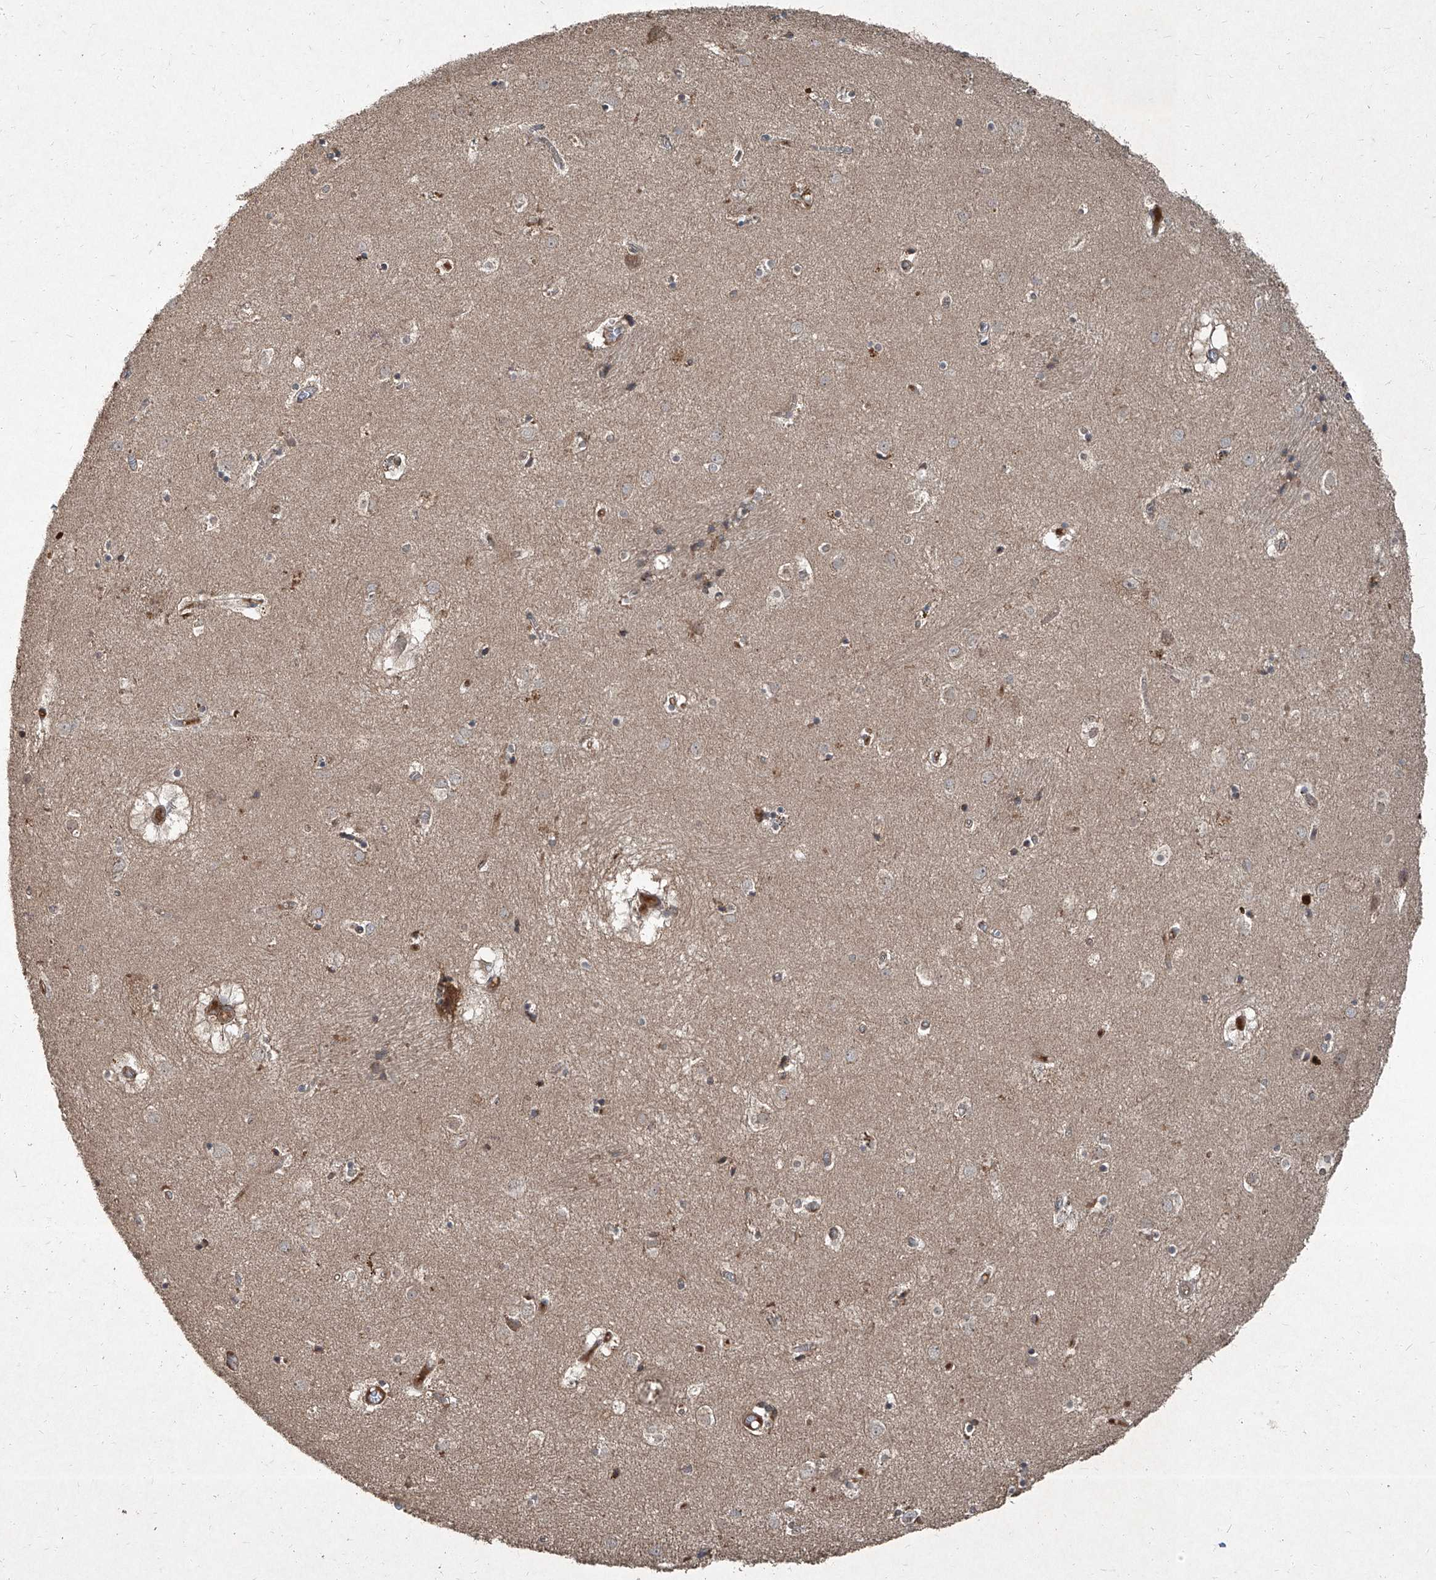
{"staining": {"intensity": "weak", "quantity": "25%-75%", "location": "cytoplasmic/membranous"}, "tissue": "caudate", "cell_type": "Glial cells", "image_type": "normal", "snomed": [{"axis": "morphology", "description": "Normal tissue, NOS"}, {"axis": "topography", "description": "Lateral ventricle wall"}], "caption": "Immunohistochemical staining of unremarkable caudate shows weak cytoplasmic/membranous protein expression in approximately 25%-75% of glial cells. The staining is performed using DAB brown chromogen to label protein expression. The nuclei are counter-stained blue using hematoxylin.", "gene": "CCN1", "patient": {"sex": "male", "age": 70}}